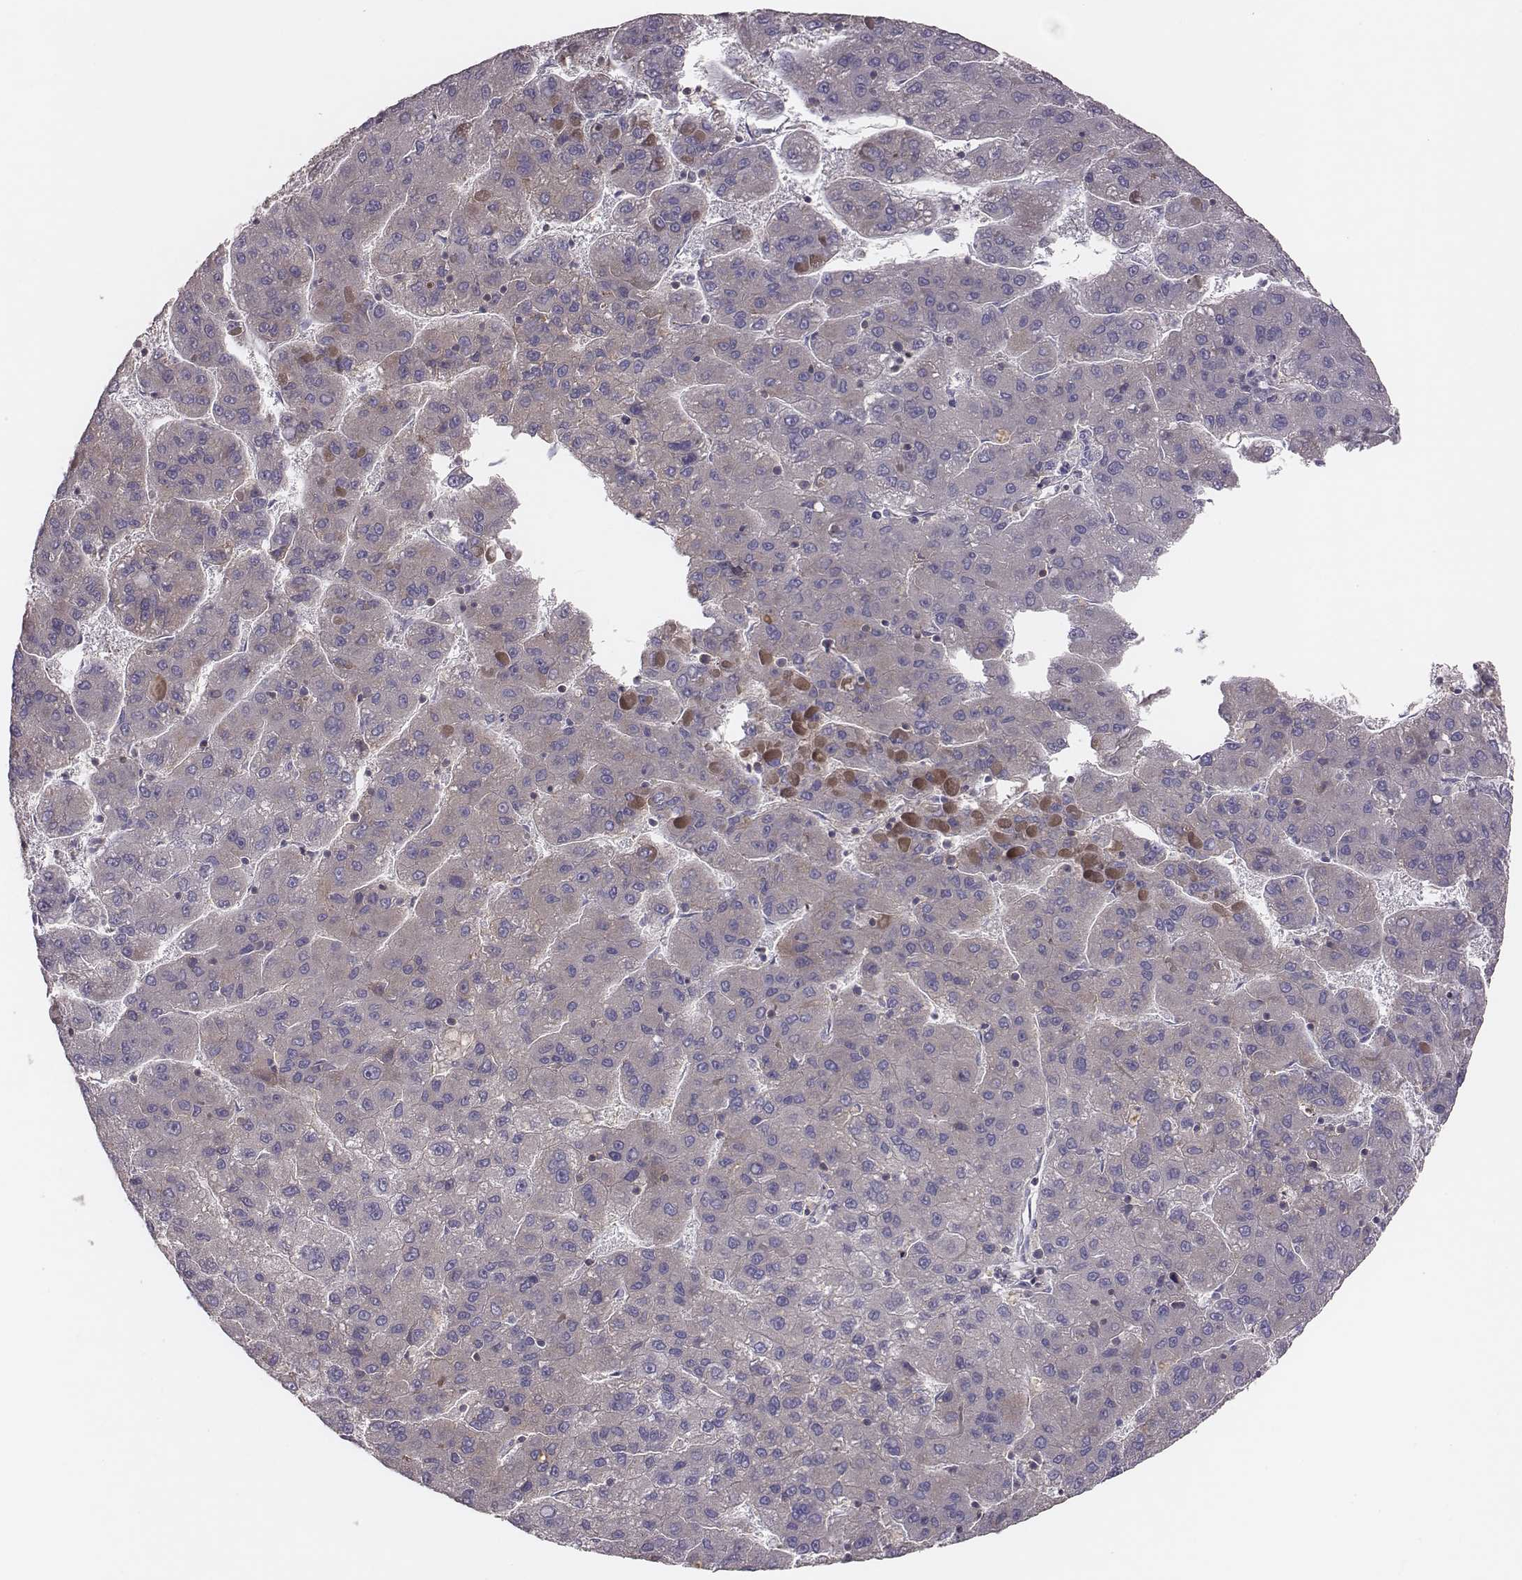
{"staining": {"intensity": "negative", "quantity": "none", "location": "none"}, "tissue": "liver cancer", "cell_type": "Tumor cells", "image_type": "cancer", "snomed": [{"axis": "morphology", "description": "Carcinoma, Hepatocellular, NOS"}, {"axis": "topography", "description": "Liver"}], "caption": "Histopathology image shows no protein staining in tumor cells of liver hepatocellular carcinoma tissue. (Stains: DAB immunohistochemistry with hematoxylin counter stain, Microscopy: brightfield microscopy at high magnification).", "gene": "CAD", "patient": {"sex": "female", "age": 82}}